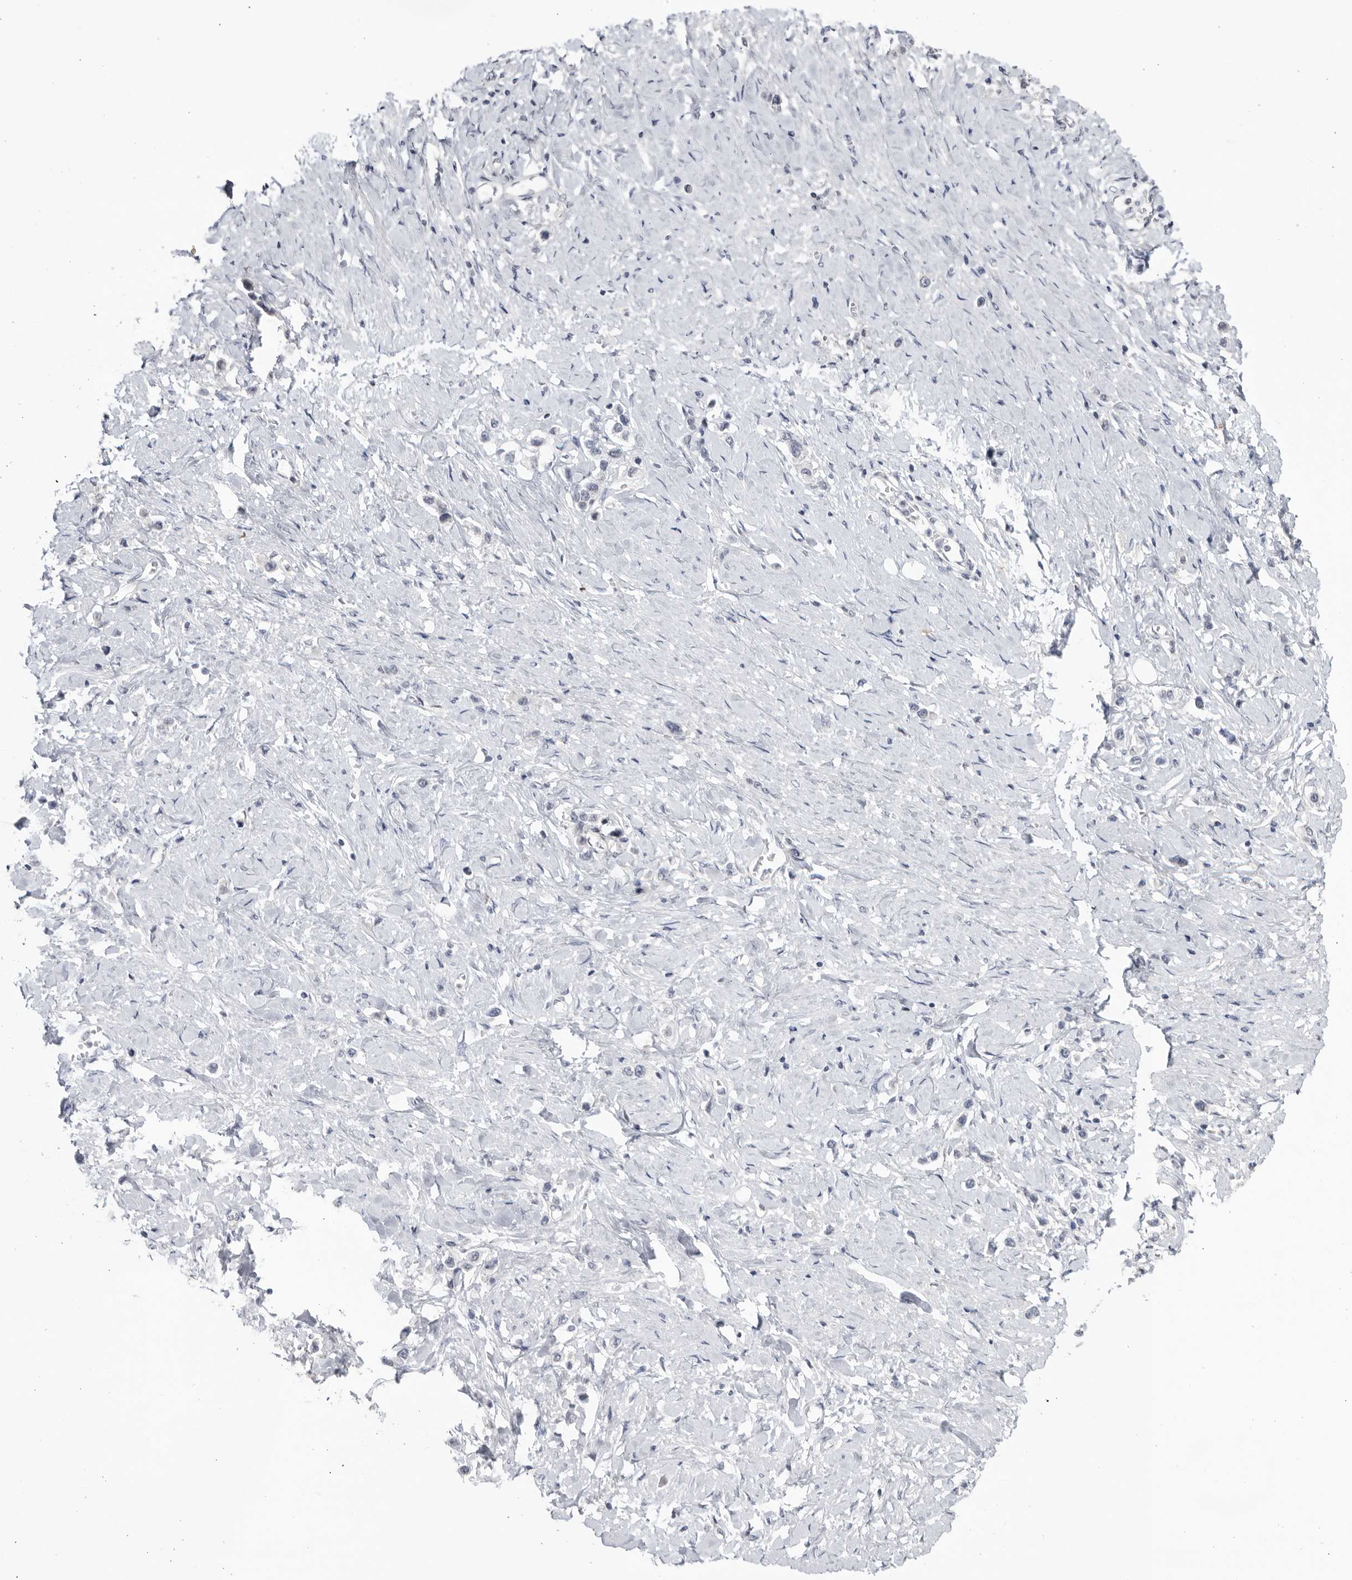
{"staining": {"intensity": "negative", "quantity": "none", "location": "none"}, "tissue": "stomach cancer", "cell_type": "Tumor cells", "image_type": "cancer", "snomed": [{"axis": "morphology", "description": "Adenocarcinoma, NOS"}, {"axis": "topography", "description": "Stomach"}], "caption": "Adenocarcinoma (stomach) stained for a protein using immunohistochemistry demonstrates no staining tumor cells.", "gene": "CNBD1", "patient": {"sex": "female", "age": 65}}